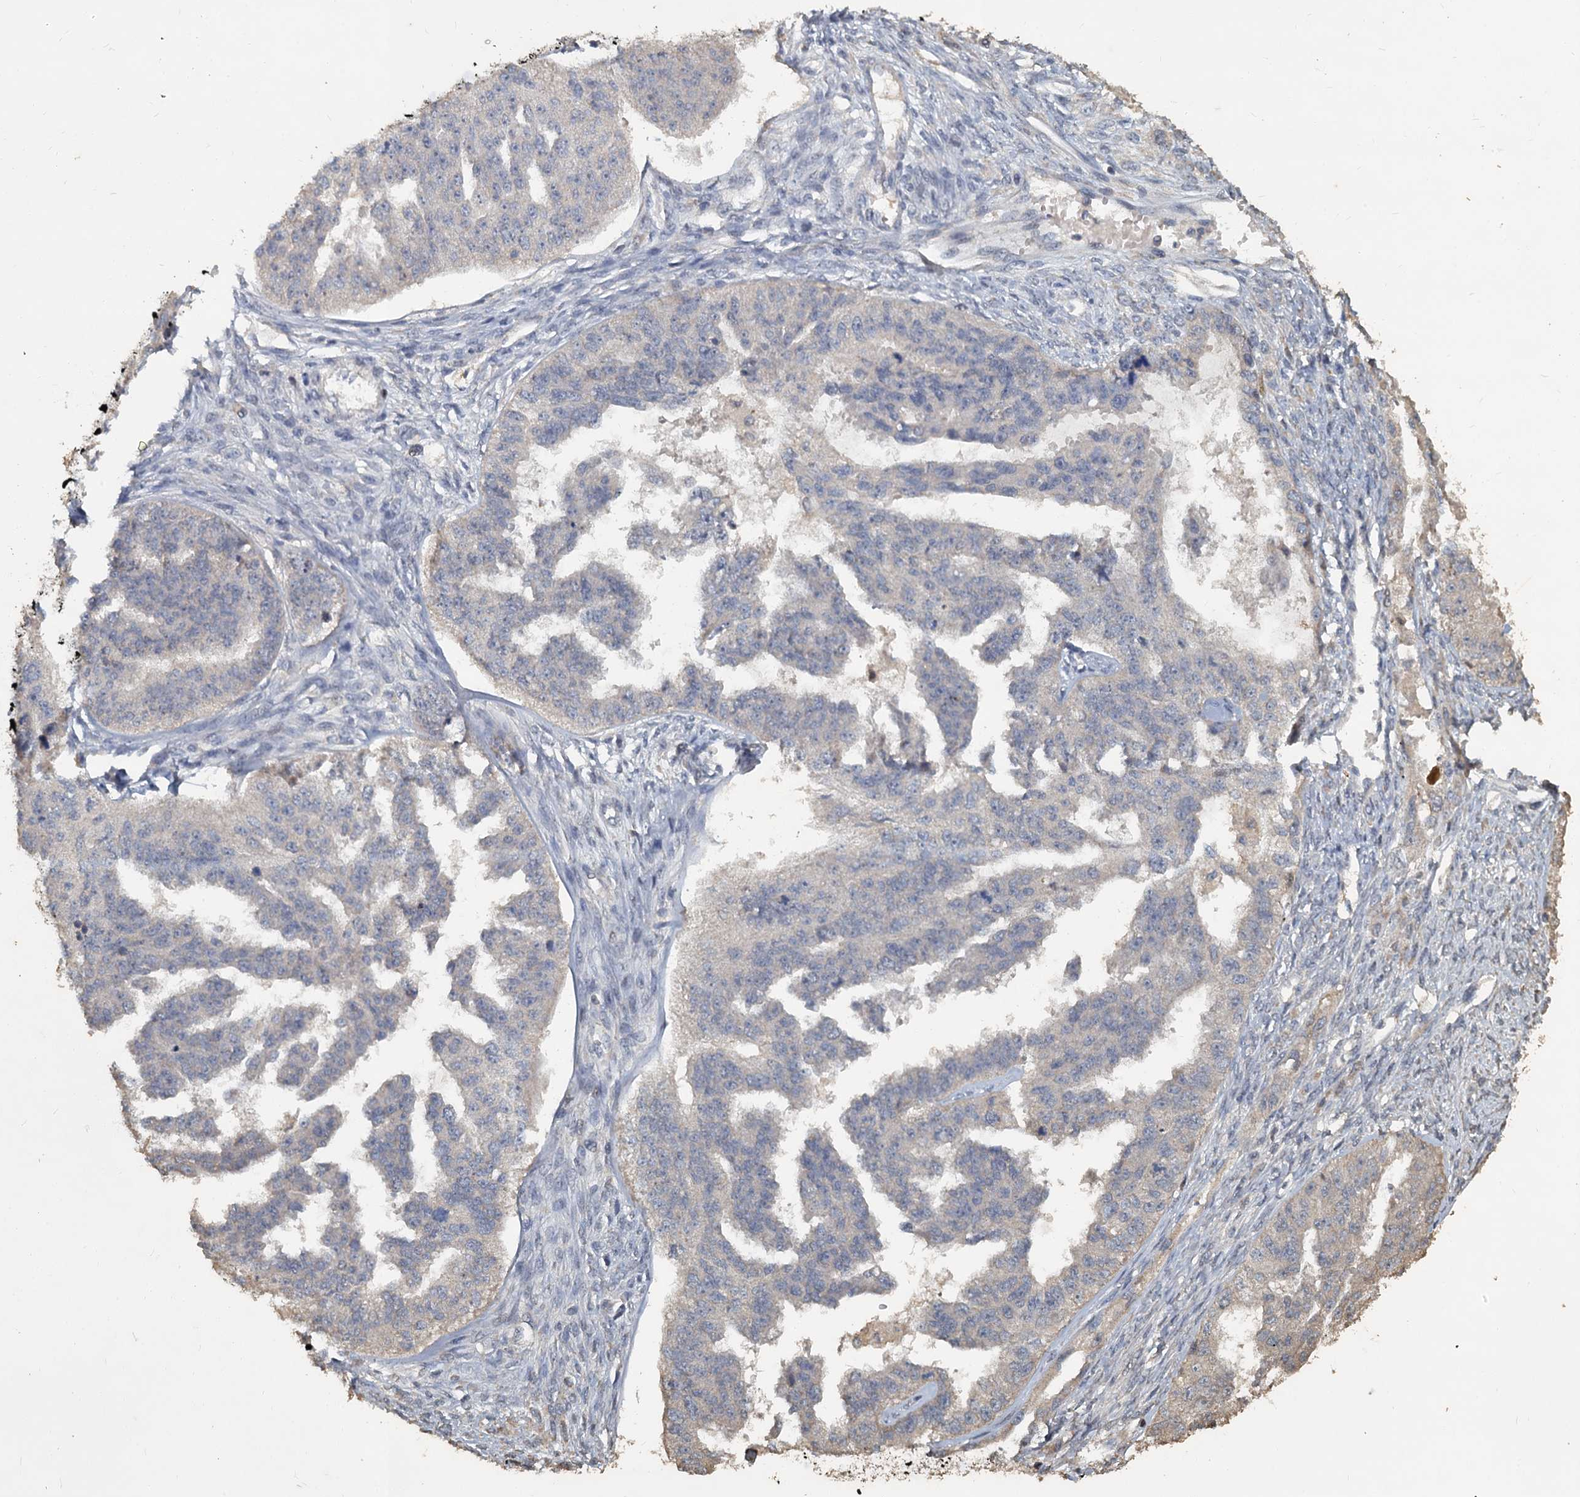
{"staining": {"intensity": "negative", "quantity": "none", "location": "none"}, "tissue": "ovarian cancer", "cell_type": "Tumor cells", "image_type": "cancer", "snomed": [{"axis": "morphology", "description": "Cystadenocarcinoma, serous, NOS"}, {"axis": "topography", "description": "Ovary"}], "caption": "Ovarian serous cystadenocarcinoma stained for a protein using immunohistochemistry exhibits no staining tumor cells.", "gene": "CCDC61", "patient": {"sex": "female", "age": 58}}